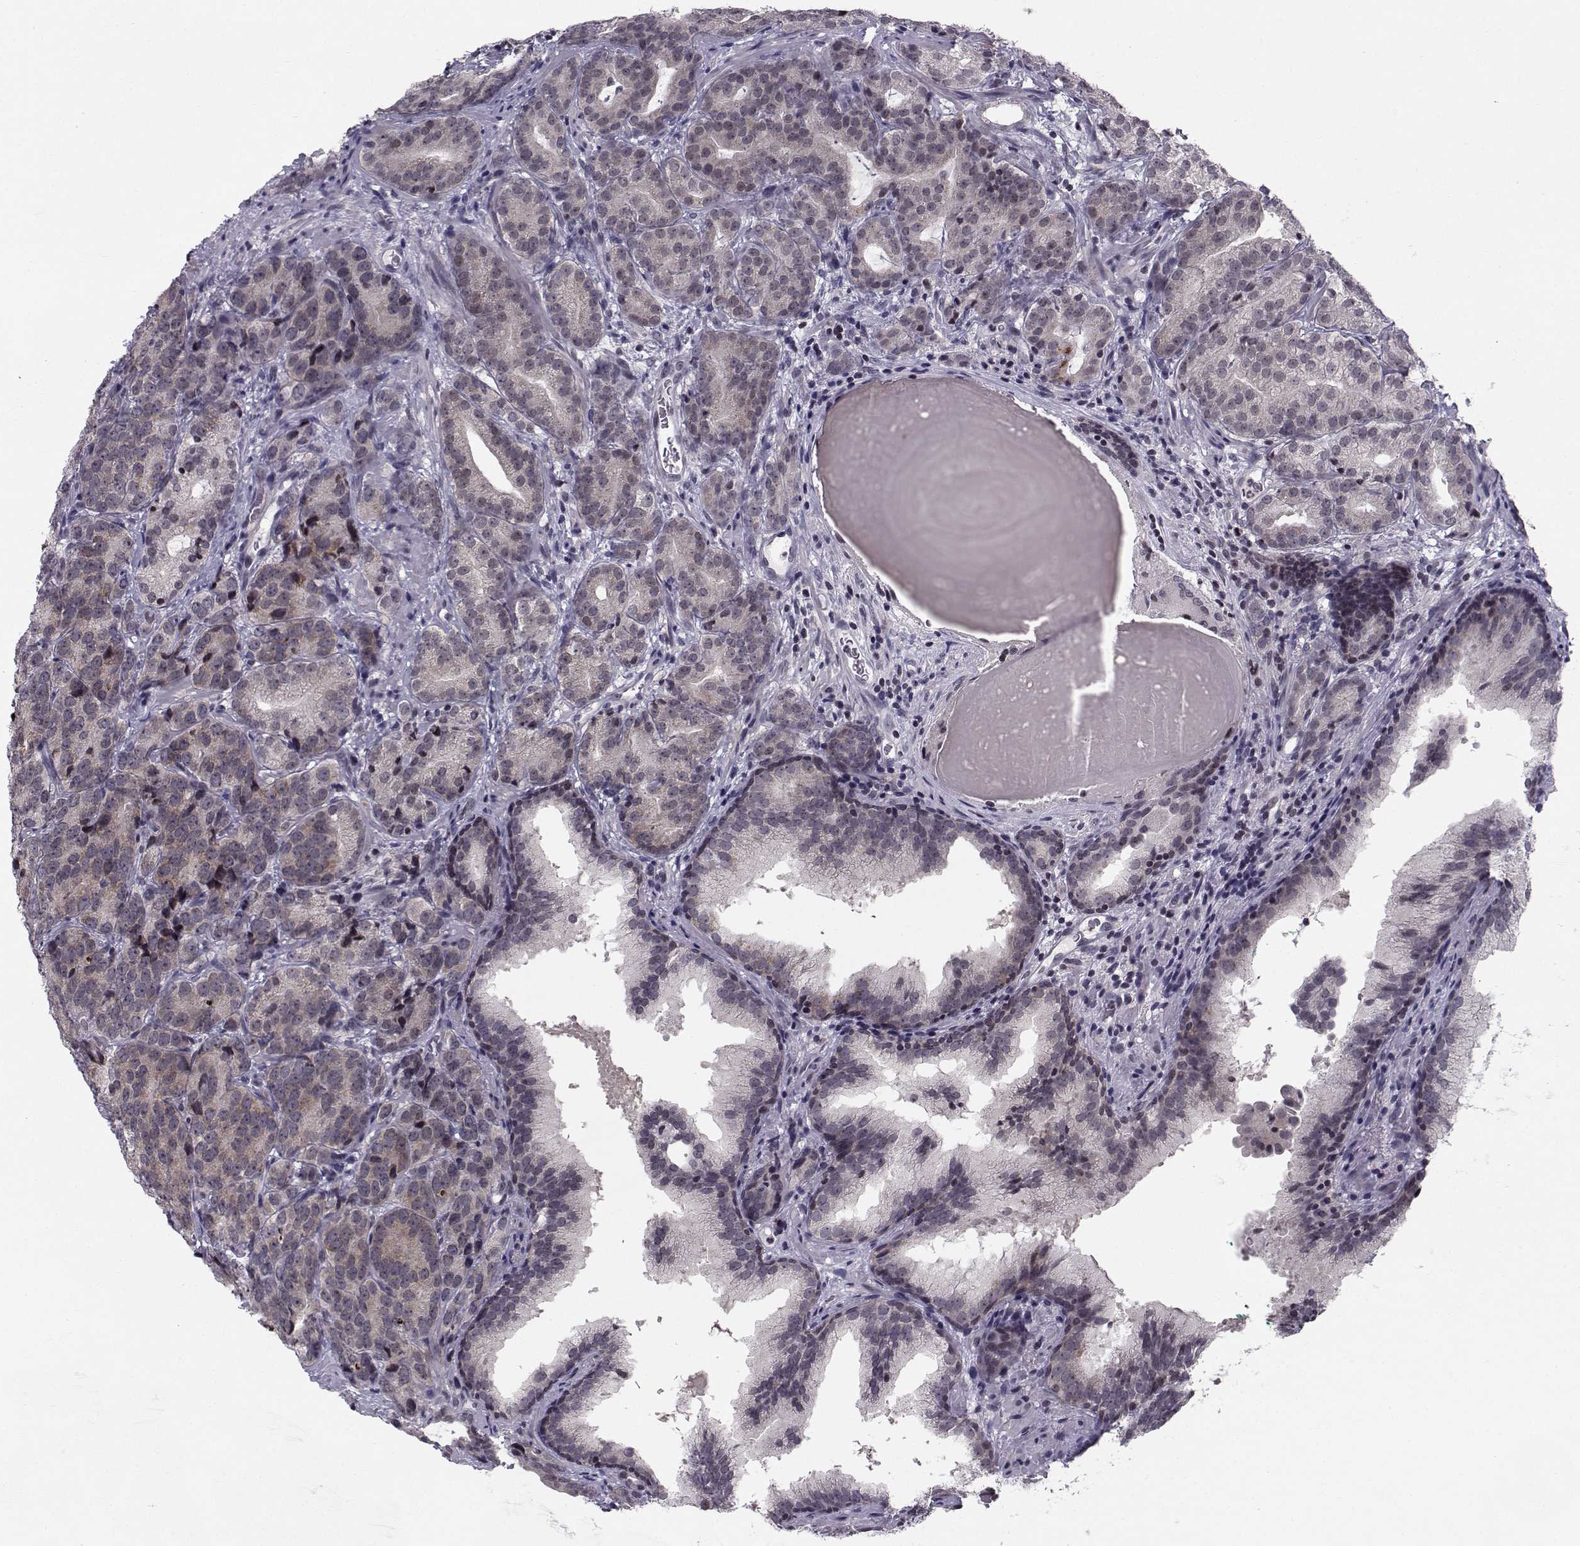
{"staining": {"intensity": "weak", "quantity": "25%-75%", "location": "cytoplasmic/membranous"}, "tissue": "prostate cancer", "cell_type": "Tumor cells", "image_type": "cancer", "snomed": [{"axis": "morphology", "description": "Adenocarcinoma, NOS"}, {"axis": "topography", "description": "Prostate"}], "caption": "Adenocarcinoma (prostate) stained with DAB (3,3'-diaminobenzidine) immunohistochemistry (IHC) exhibits low levels of weak cytoplasmic/membranous positivity in approximately 25%-75% of tumor cells.", "gene": "MARCHF4", "patient": {"sex": "male", "age": 71}}